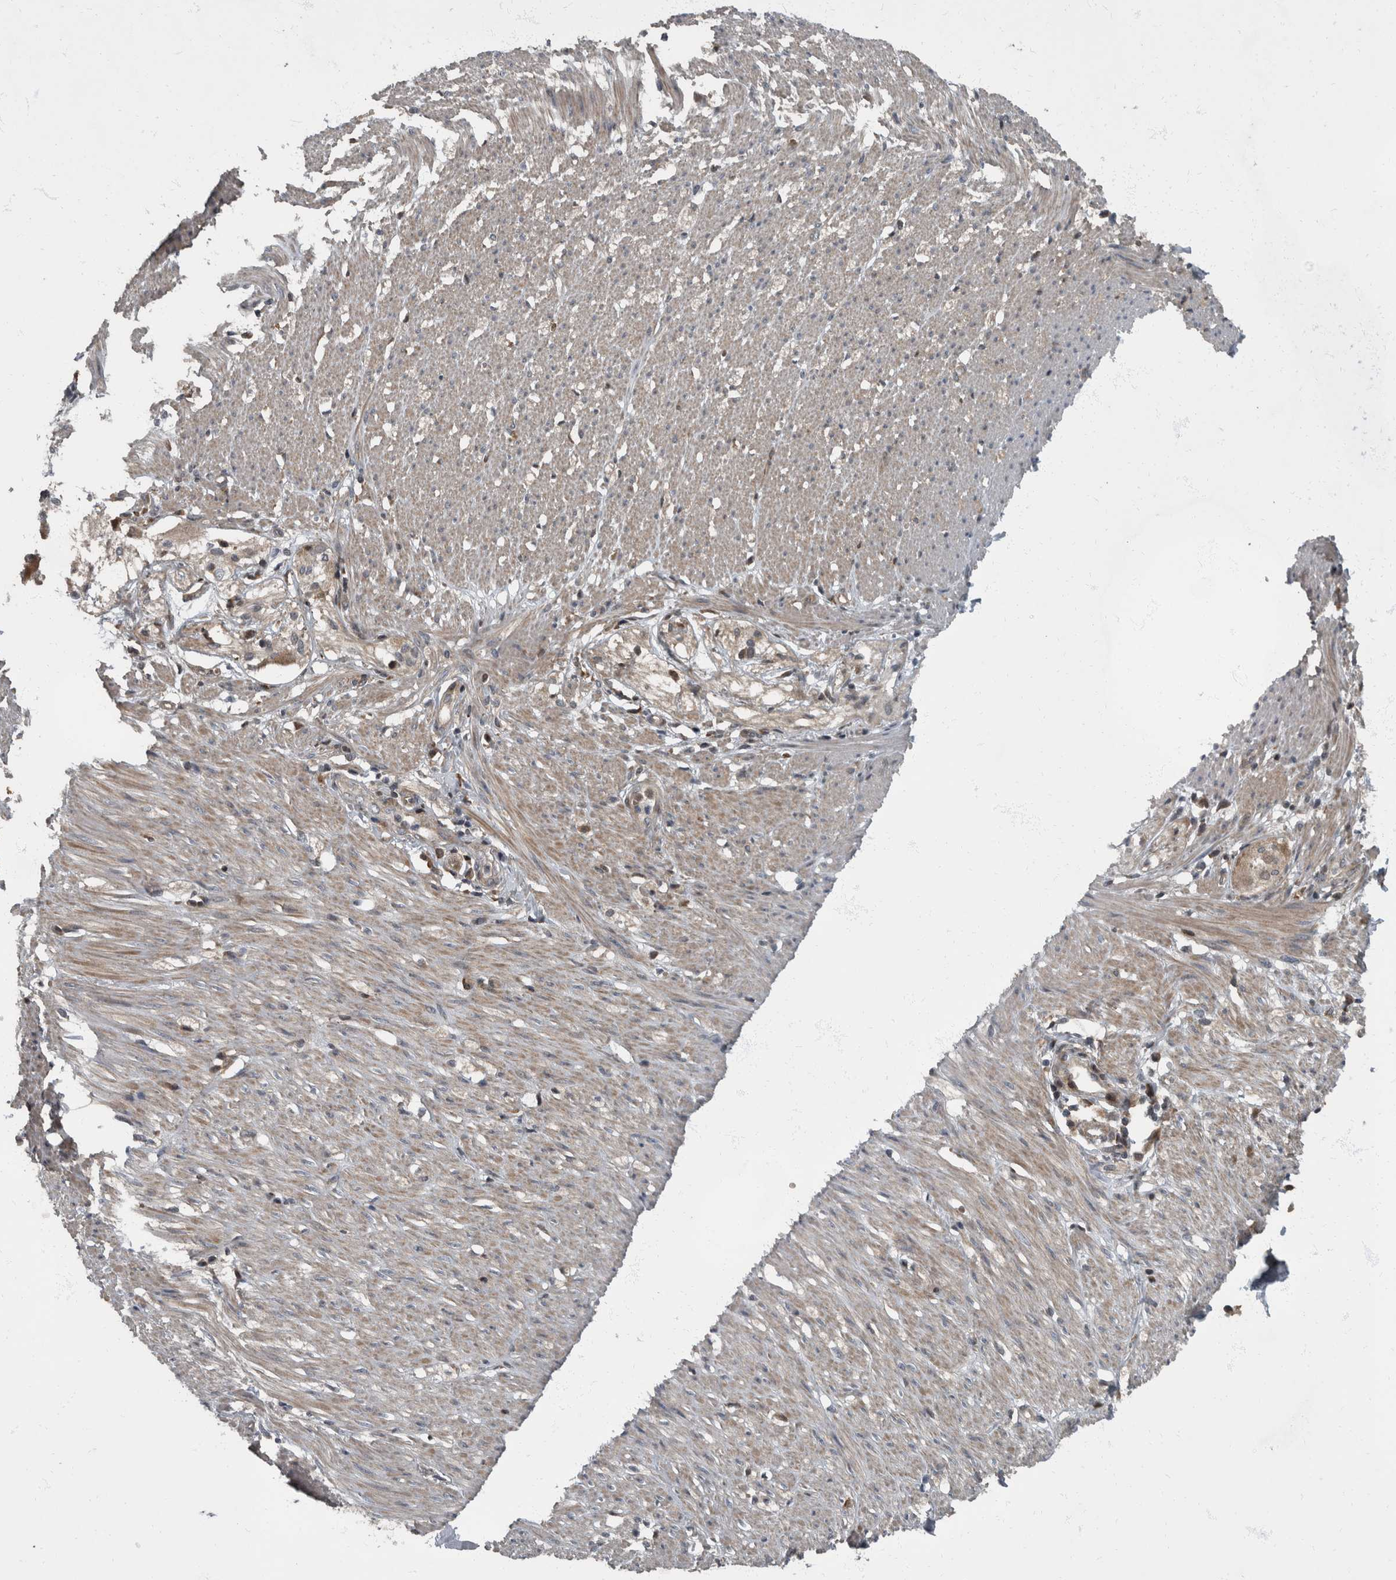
{"staining": {"intensity": "moderate", "quantity": ">75%", "location": "cytoplasmic/membranous"}, "tissue": "smooth muscle", "cell_type": "Smooth muscle cells", "image_type": "normal", "snomed": [{"axis": "morphology", "description": "Normal tissue, NOS"}, {"axis": "morphology", "description": "Adenocarcinoma, NOS"}, {"axis": "topography", "description": "Colon"}, {"axis": "topography", "description": "Peripheral nerve tissue"}], "caption": "Immunohistochemistry (IHC) of normal human smooth muscle shows medium levels of moderate cytoplasmic/membranous expression in about >75% of smooth muscle cells. (DAB = brown stain, brightfield microscopy at high magnification).", "gene": "RABGGTB", "patient": {"sex": "male", "age": 14}}